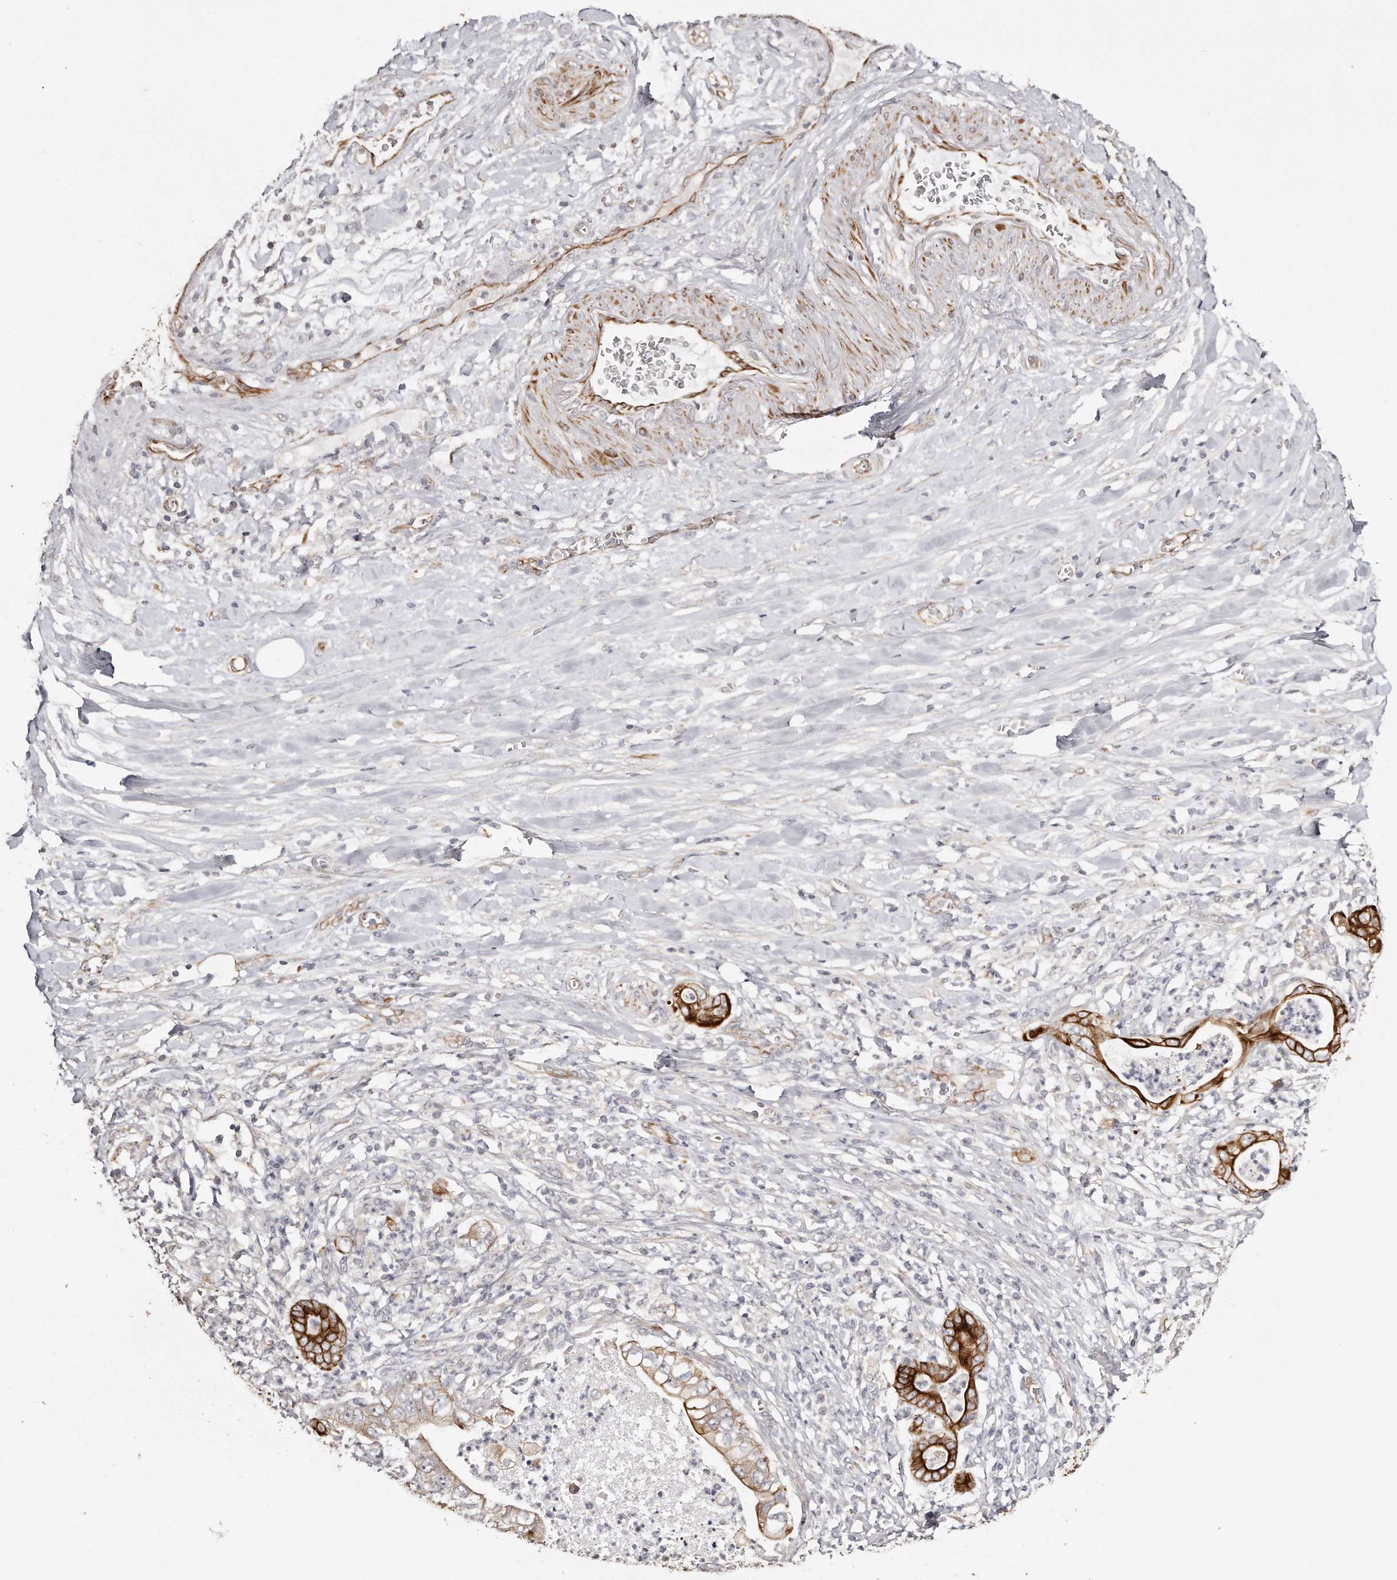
{"staining": {"intensity": "strong", "quantity": ">75%", "location": "cytoplasmic/membranous"}, "tissue": "pancreatic cancer", "cell_type": "Tumor cells", "image_type": "cancer", "snomed": [{"axis": "morphology", "description": "Adenocarcinoma, NOS"}, {"axis": "topography", "description": "Pancreas"}], "caption": "A high-resolution photomicrograph shows immunohistochemistry staining of pancreatic cancer, which shows strong cytoplasmic/membranous staining in about >75% of tumor cells.", "gene": "ZYG11A", "patient": {"sex": "female", "age": 78}}